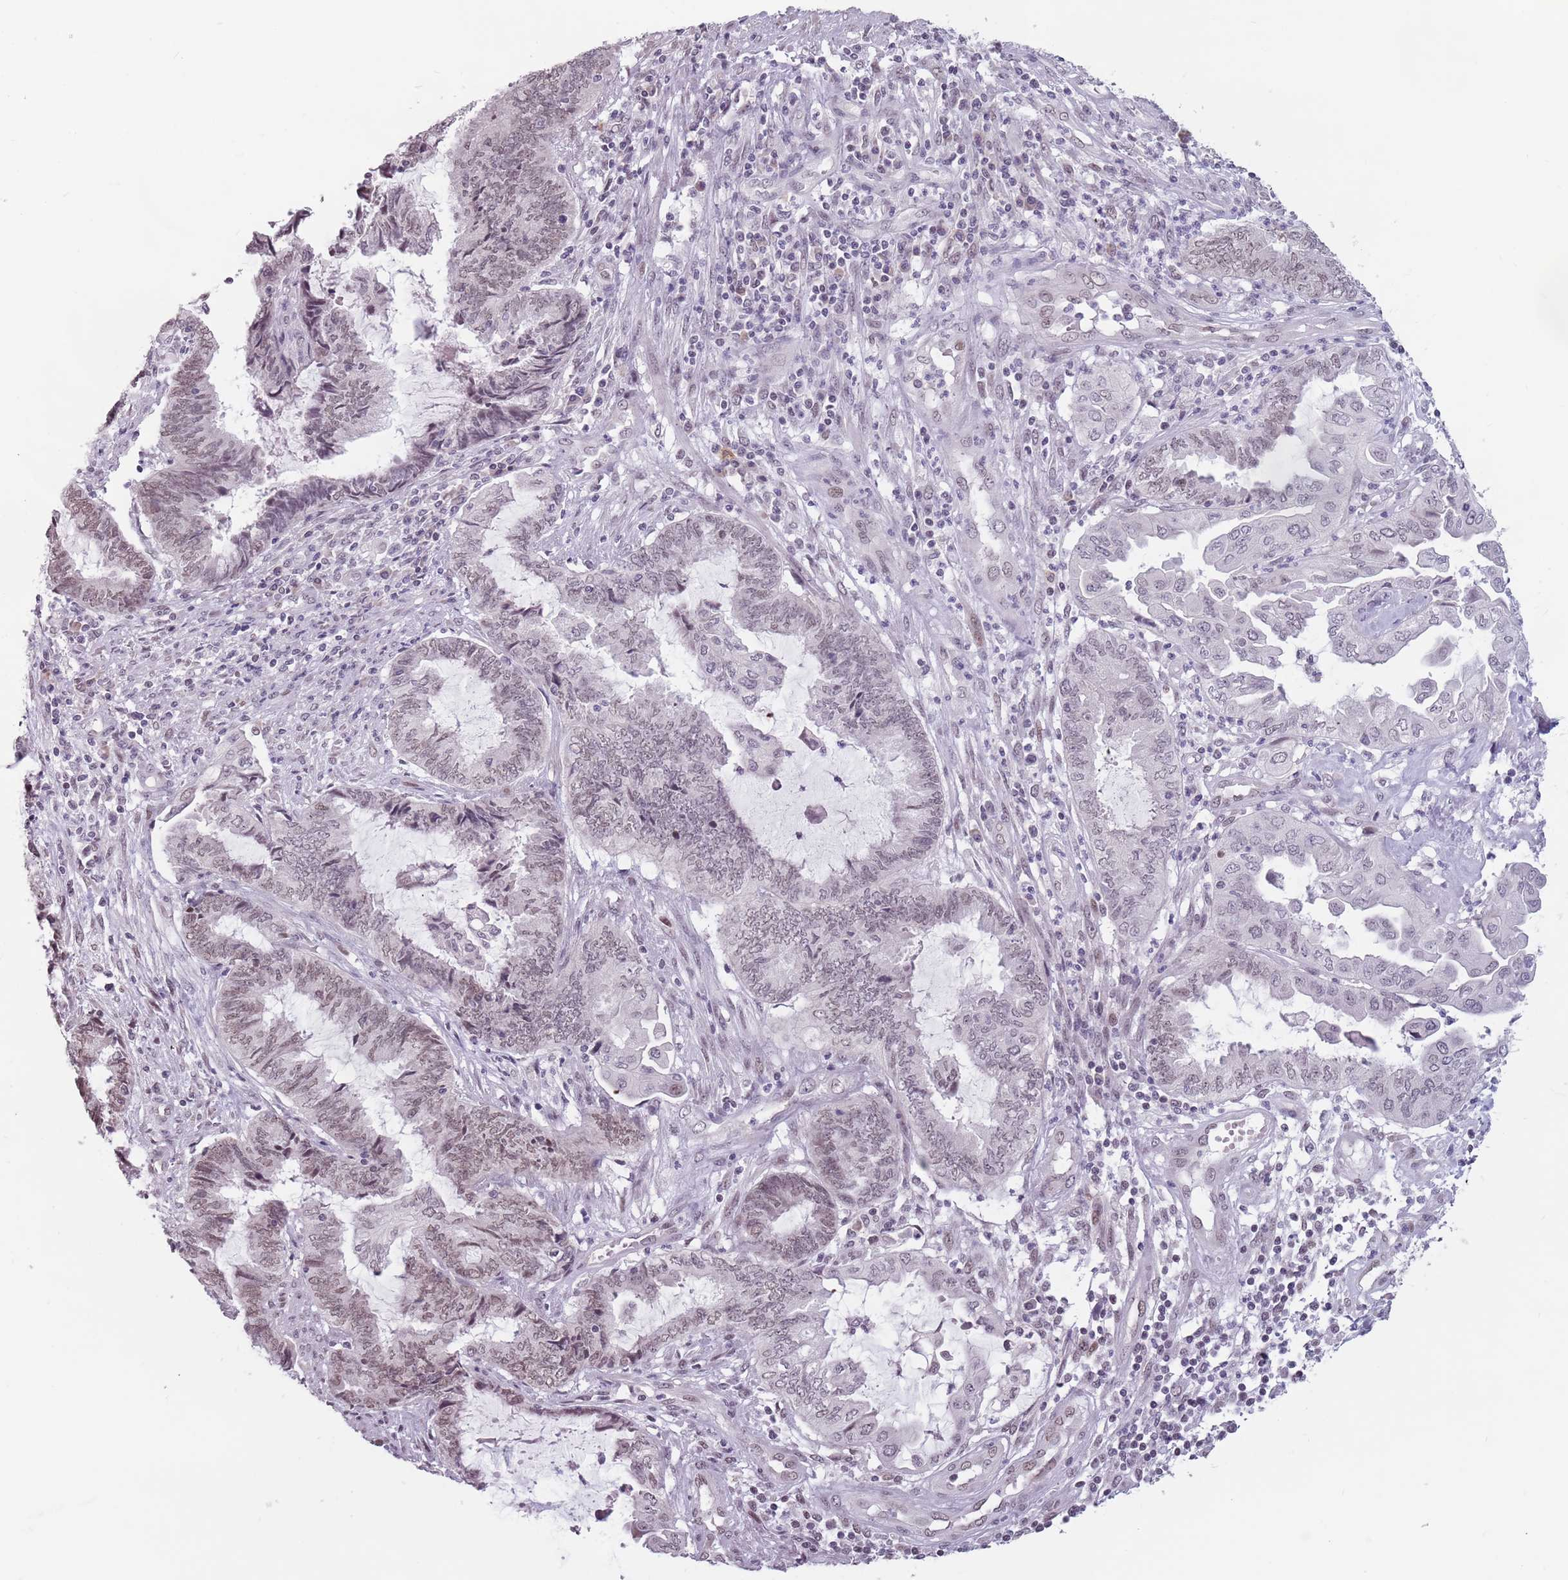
{"staining": {"intensity": "moderate", "quantity": "25%-75%", "location": "nuclear"}, "tissue": "endometrial cancer", "cell_type": "Tumor cells", "image_type": "cancer", "snomed": [{"axis": "morphology", "description": "Adenocarcinoma, NOS"}, {"axis": "topography", "description": "Uterus"}, {"axis": "topography", "description": "Endometrium"}], "caption": "This photomicrograph displays endometrial cancer stained with immunohistochemistry (IHC) to label a protein in brown. The nuclear of tumor cells show moderate positivity for the protein. Nuclei are counter-stained blue.", "gene": "PTCHD1", "patient": {"sex": "female", "age": 70}}